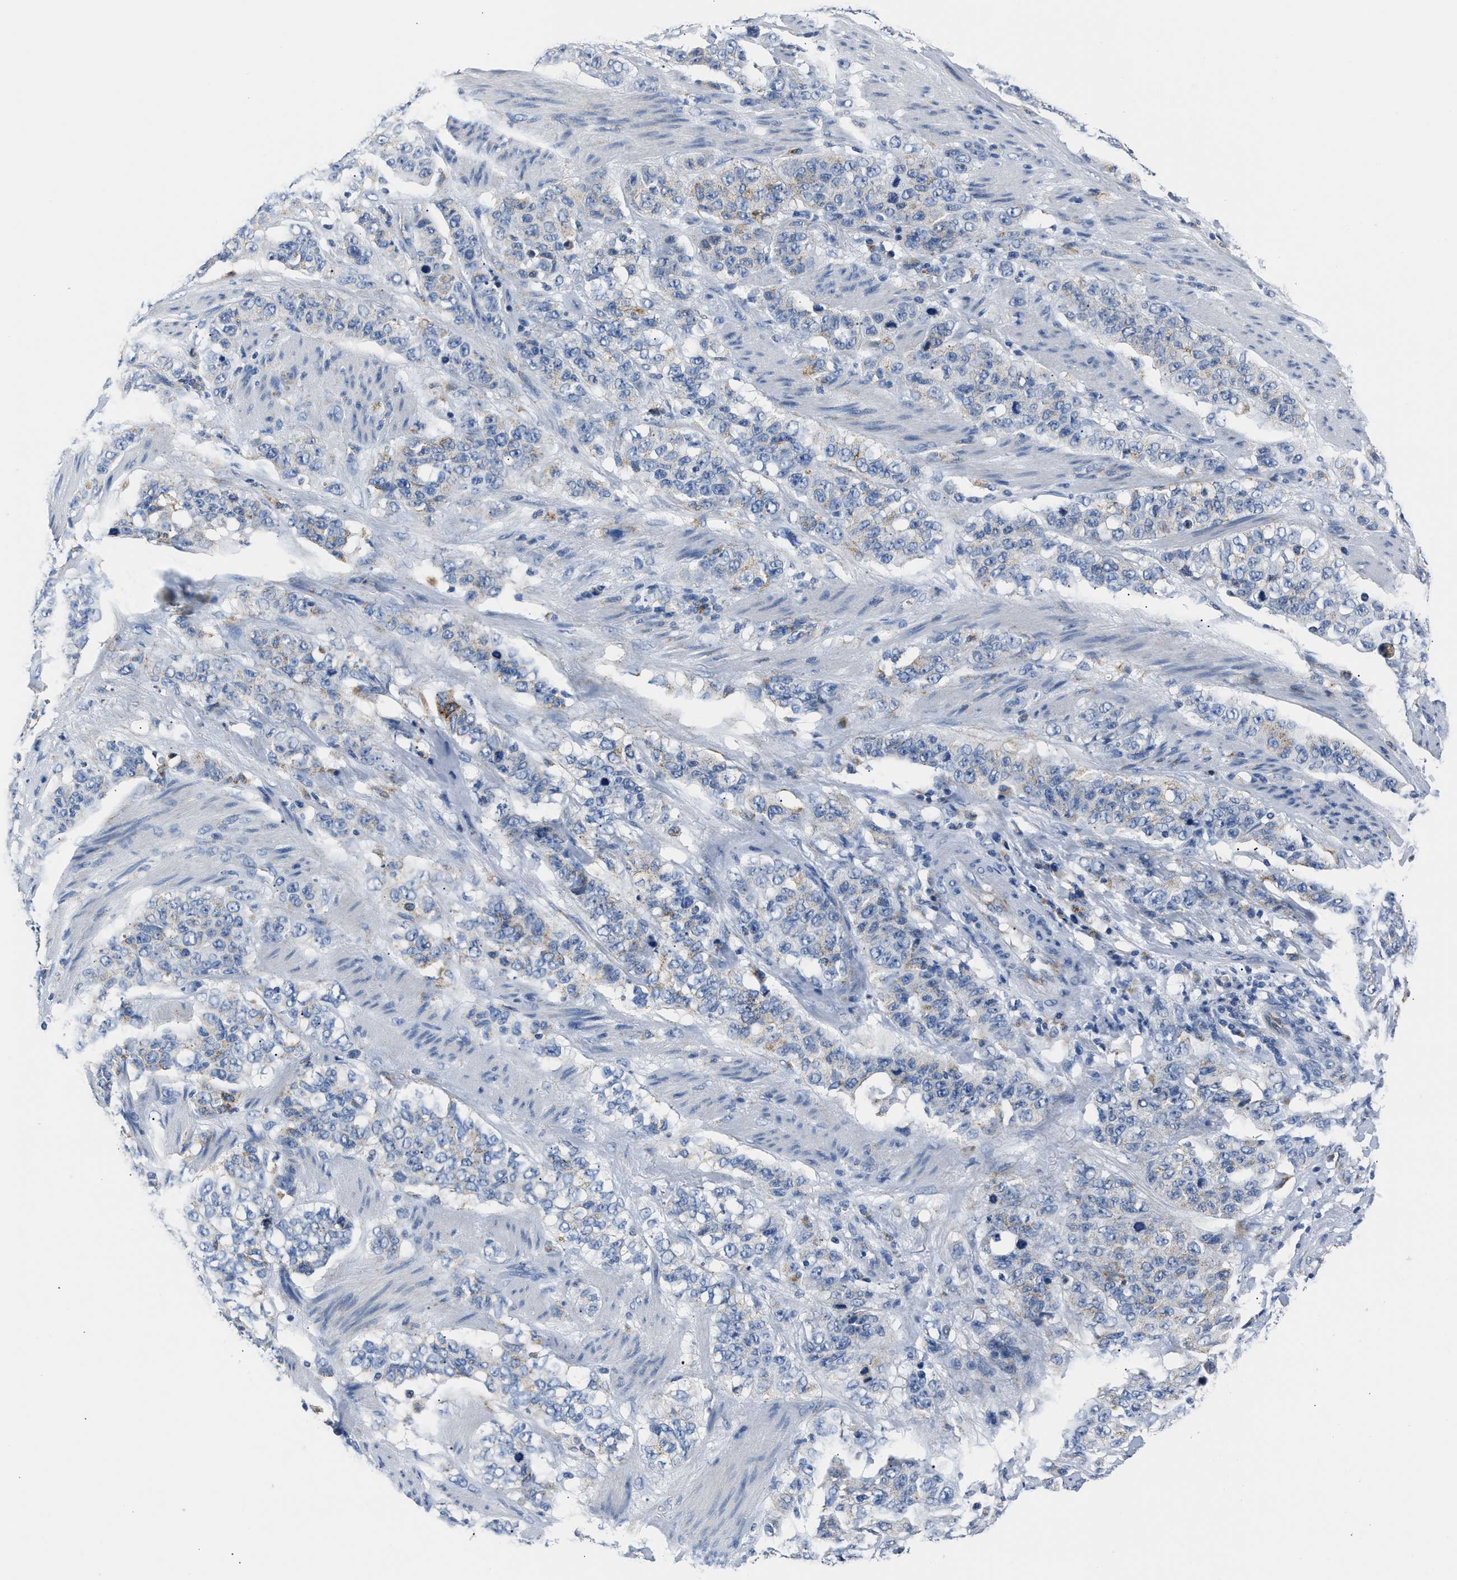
{"staining": {"intensity": "weak", "quantity": "<25%", "location": "cytoplasmic/membranous"}, "tissue": "stomach cancer", "cell_type": "Tumor cells", "image_type": "cancer", "snomed": [{"axis": "morphology", "description": "Adenocarcinoma, NOS"}, {"axis": "topography", "description": "Stomach"}], "caption": "Tumor cells show no significant protein expression in stomach cancer (adenocarcinoma). (DAB (3,3'-diaminobenzidine) immunohistochemistry visualized using brightfield microscopy, high magnification).", "gene": "AMACR", "patient": {"sex": "male", "age": 48}}